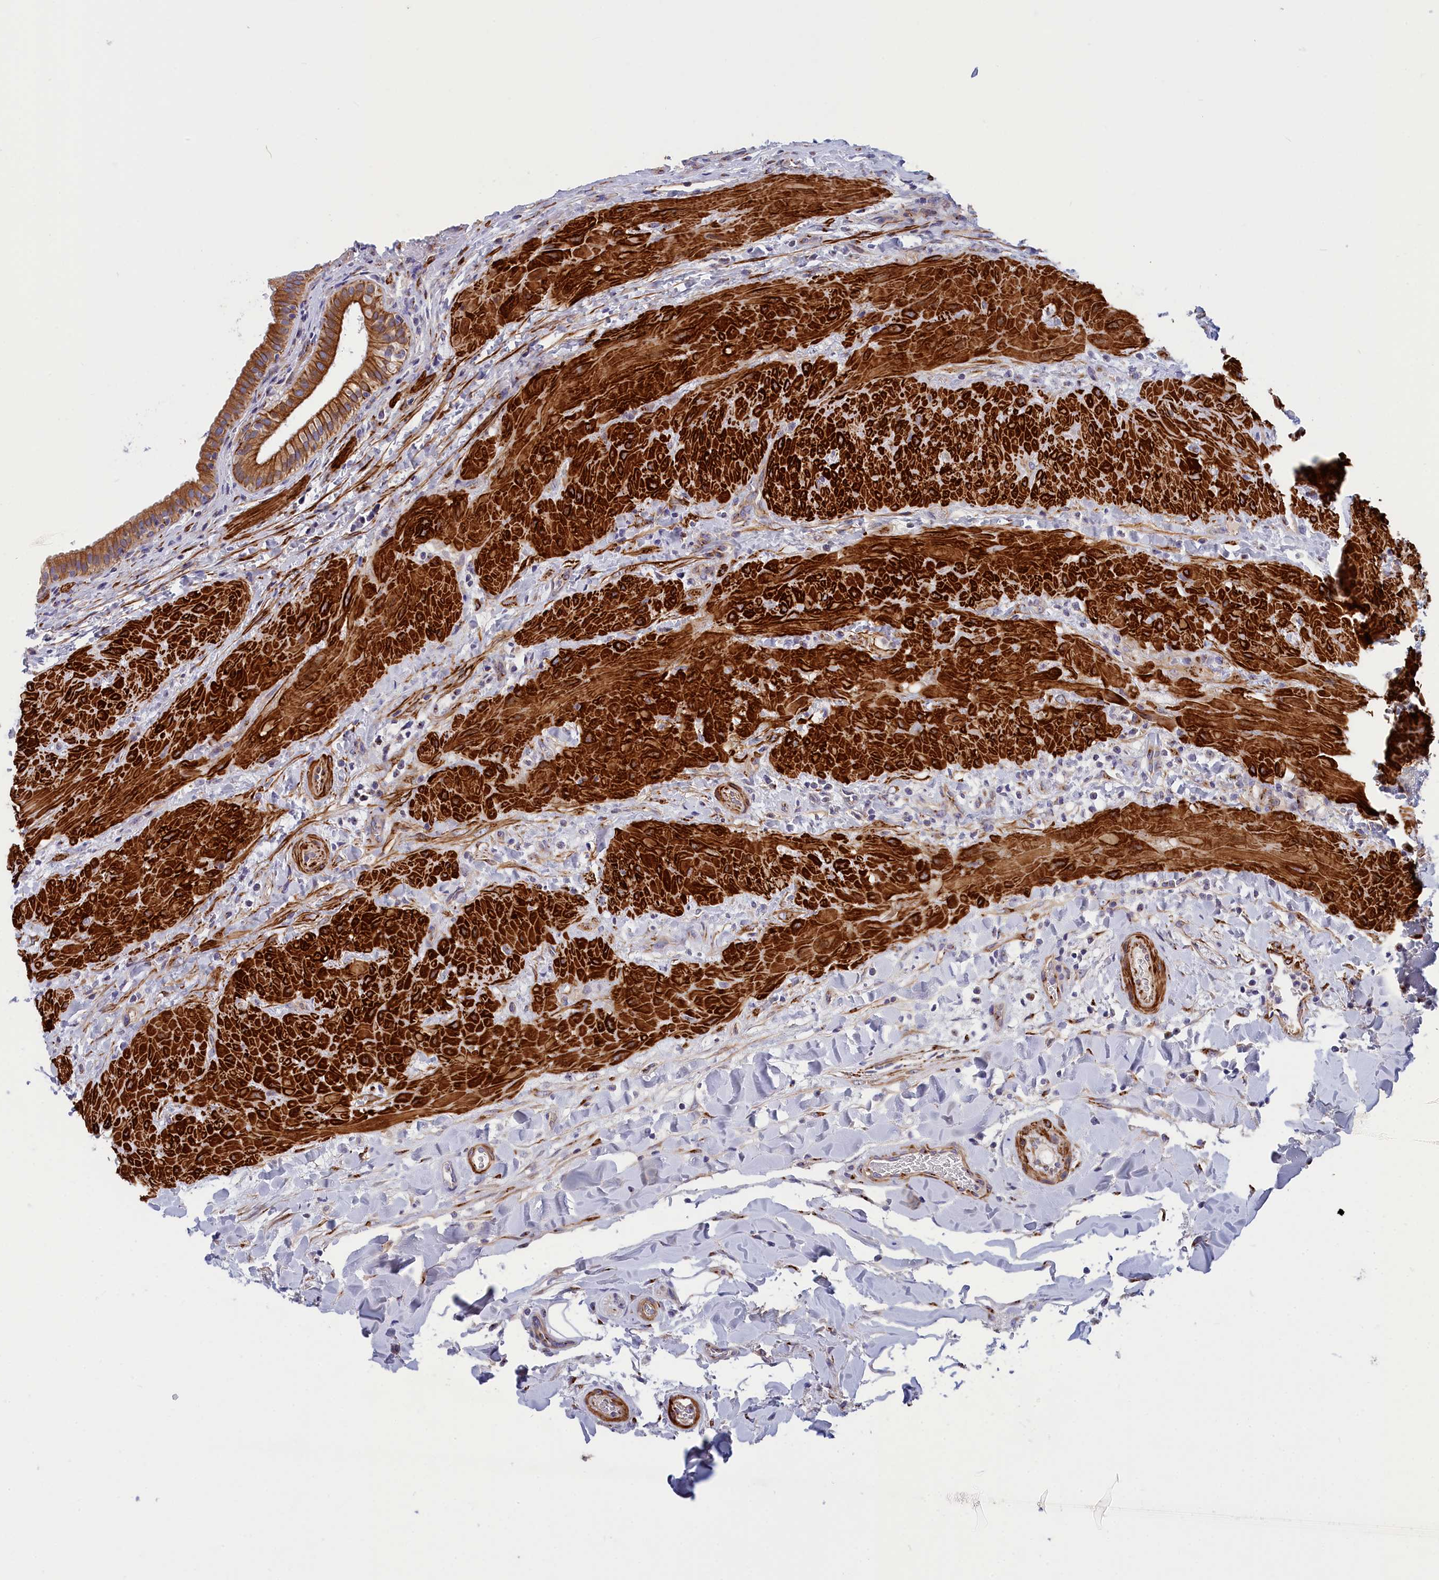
{"staining": {"intensity": "moderate", "quantity": ">75%", "location": "cytoplasmic/membranous"}, "tissue": "gallbladder", "cell_type": "Glandular cells", "image_type": "normal", "snomed": [{"axis": "morphology", "description": "Normal tissue, NOS"}, {"axis": "topography", "description": "Gallbladder"}], "caption": "Immunohistochemistry (DAB (3,3'-diaminobenzidine)) staining of normal gallbladder exhibits moderate cytoplasmic/membranous protein positivity in about >75% of glandular cells. Nuclei are stained in blue.", "gene": "TUBGCP4", "patient": {"sex": "male", "age": 24}}